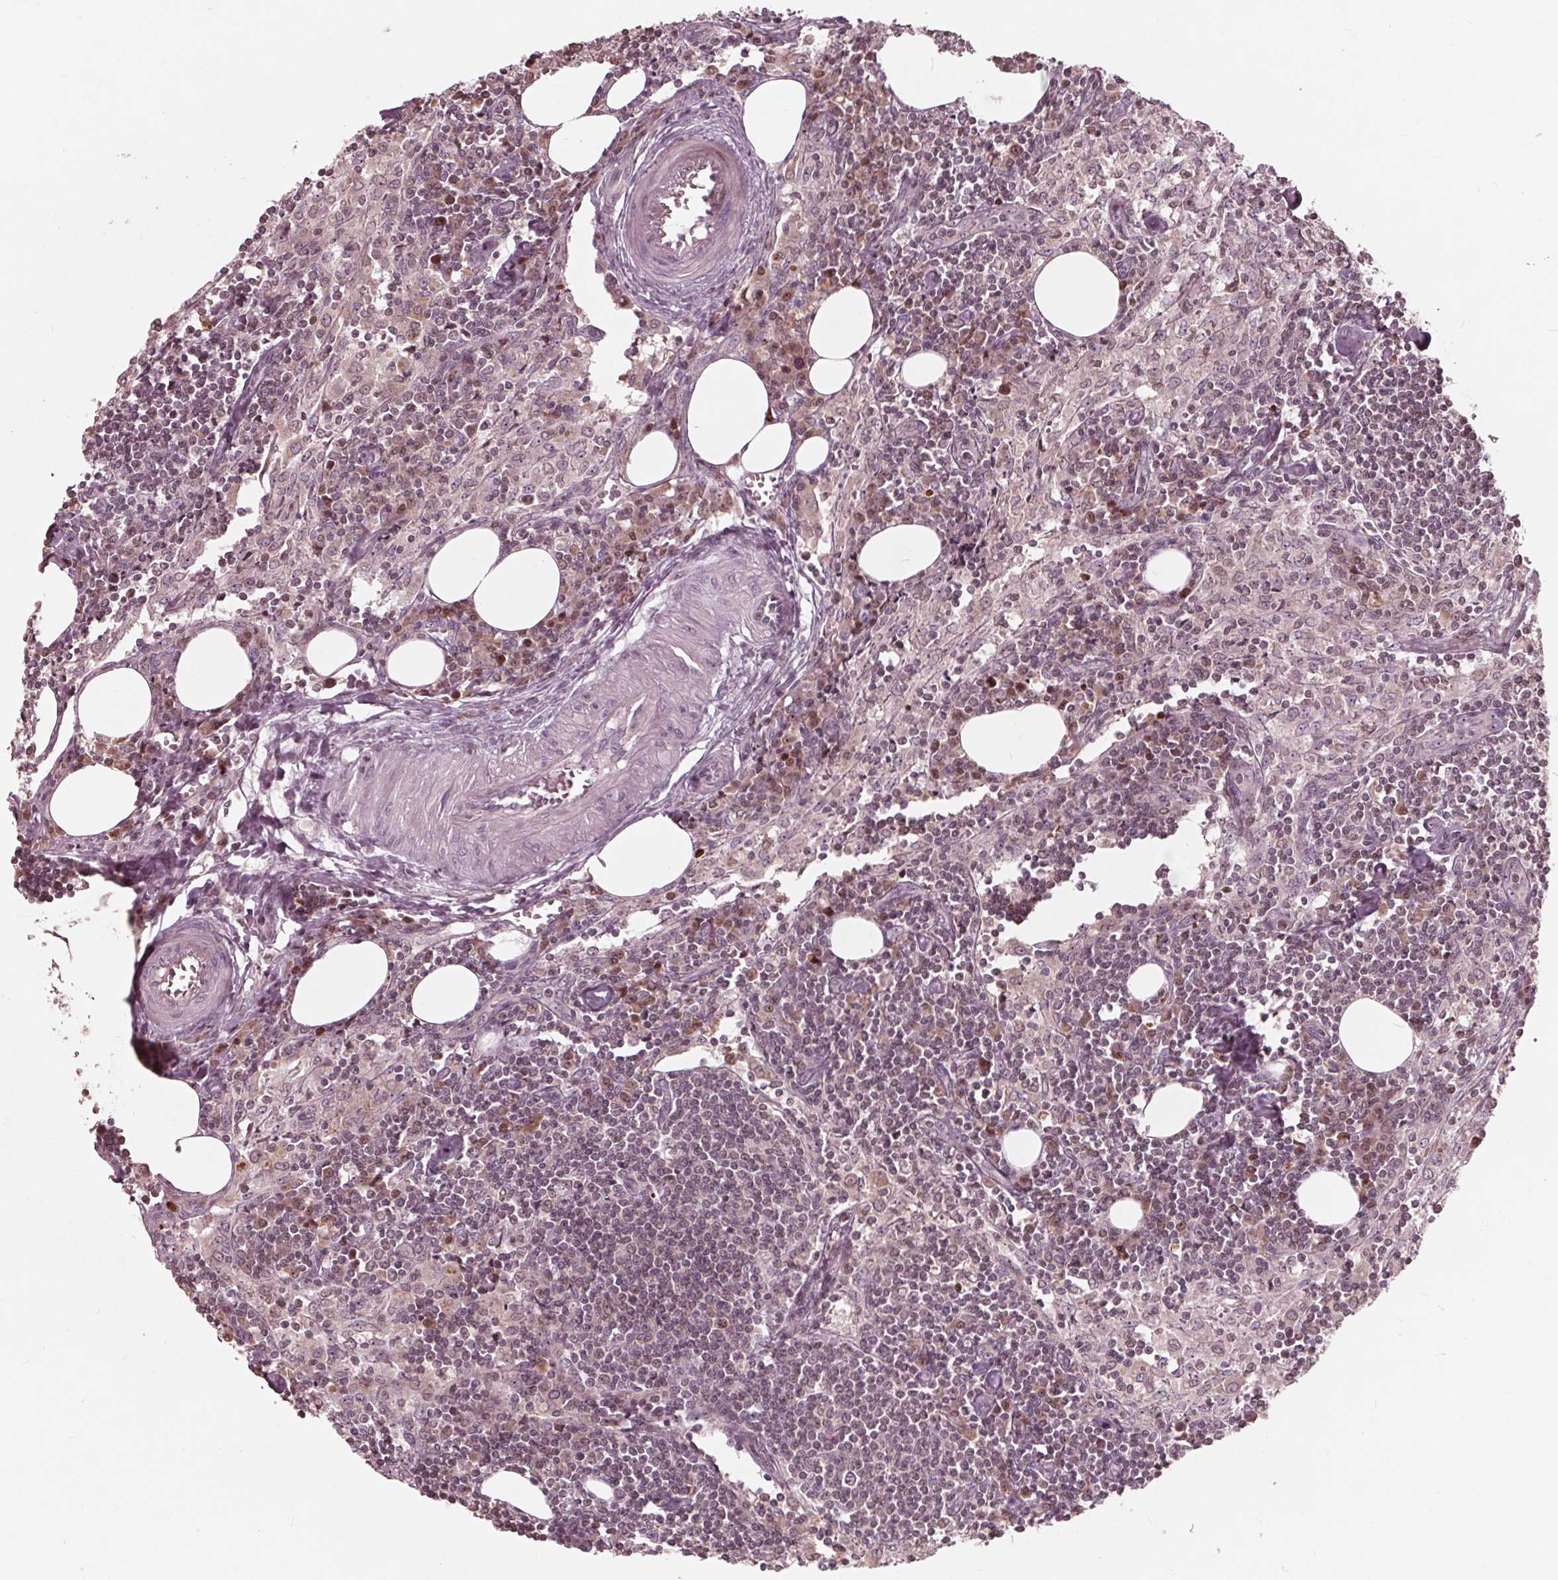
{"staining": {"intensity": "moderate", "quantity": ">75%", "location": "cytoplasmic/membranous,nuclear"}, "tissue": "lymph node", "cell_type": "Germinal center cells", "image_type": "normal", "snomed": [{"axis": "morphology", "description": "Normal tissue, NOS"}, {"axis": "topography", "description": "Lymph node"}], "caption": "An immunohistochemistry (IHC) image of unremarkable tissue is shown. Protein staining in brown highlights moderate cytoplasmic/membranous,nuclear positivity in lymph node within germinal center cells.", "gene": "NUP210", "patient": {"sex": "male", "age": 55}}